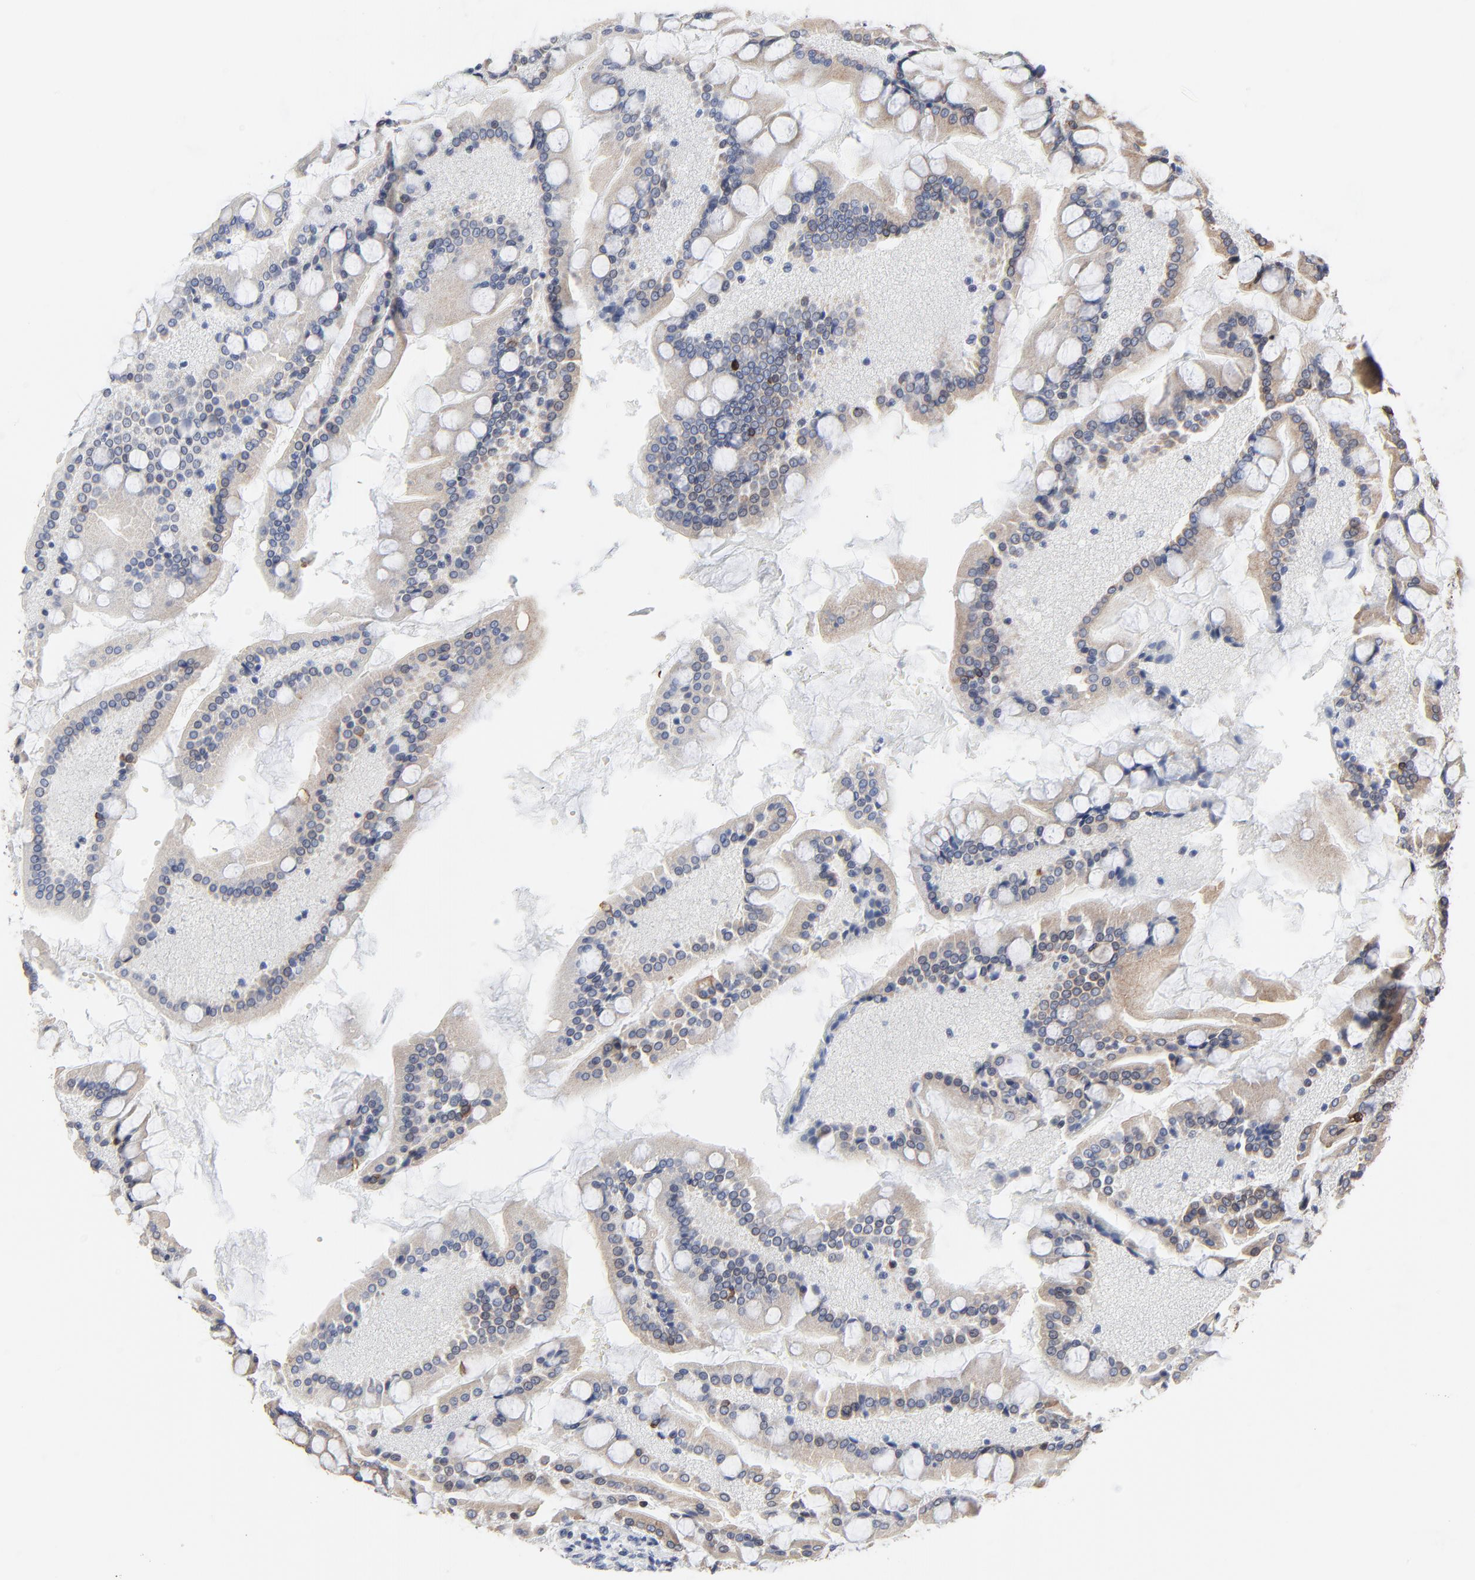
{"staining": {"intensity": "moderate", "quantity": "25%-75%", "location": "cytoplasmic/membranous"}, "tissue": "small intestine", "cell_type": "Glandular cells", "image_type": "normal", "snomed": [{"axis": "morphology", "description": "Normal tissue, NOS"}, {"axis": "topography", "description": "Small intestine"}], "caption": "IHC histopathology image of unremarkable small intestine stained for a protein (brown), which reveals medium levels of moderate cytoplasmic/membranous staining in approximately 25%-75% of glandular cells.", "gene": "LNX1", "patient": {"sex": "male", "age": 41}}